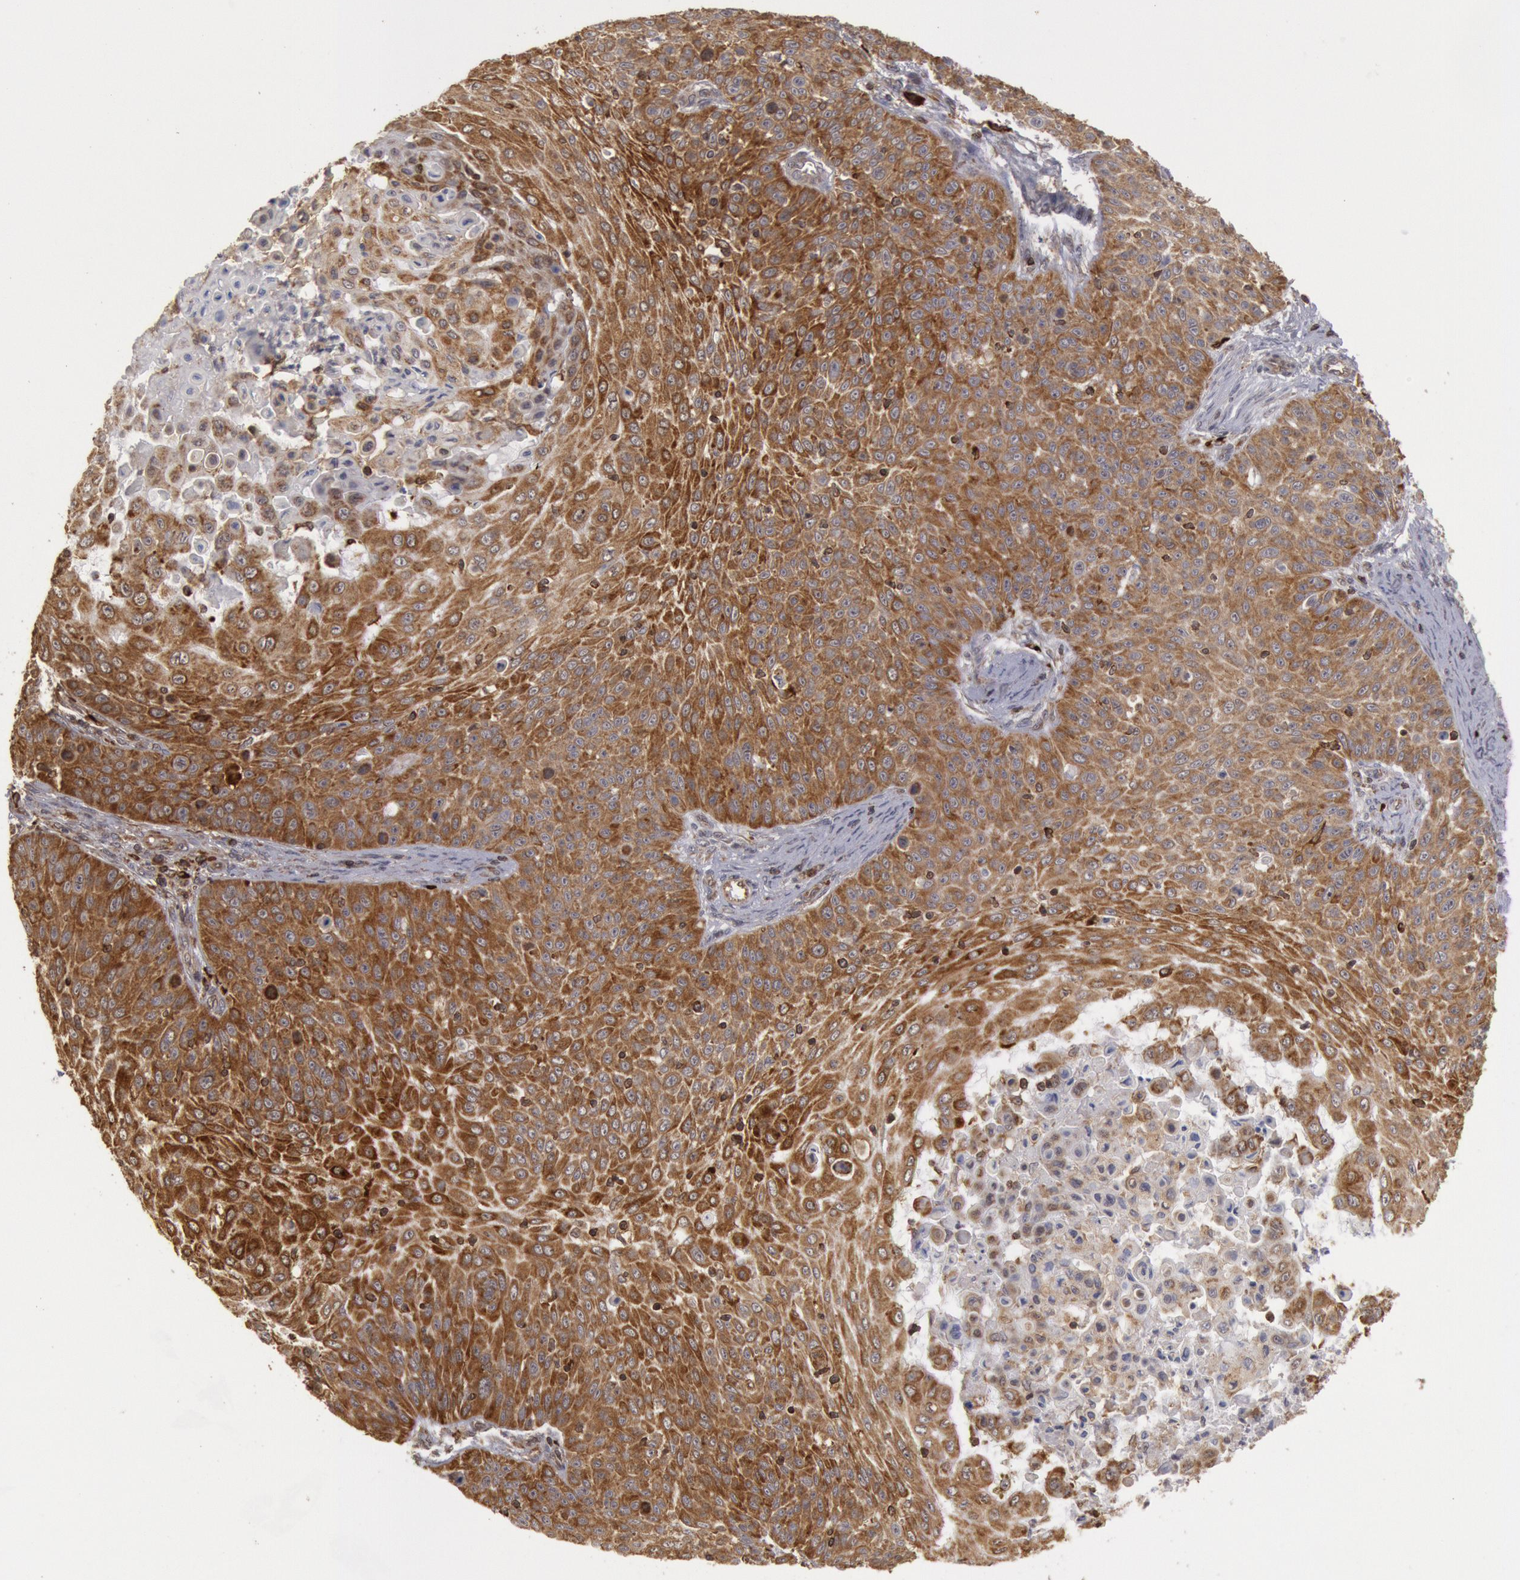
{"staining": {"intensity": "moderate", "quantity": ">75%", "location": "cytoplasmic/membranous"}, "tissue": "skin cancer", "cell_type": "Tumor cells", "image_type": "cancer", "snomed": [{"axis": "morphology", "description": "Squamous cell carcinoma, NOS"}, {"axis": "topography", "description": "Skin"}], "caption": "IHC staining of skin squamous cell carcinoma, which displays medium levels of moderate cytoplasmic/membranous positivity in approximately >75% of tumor cells indicating moderate cytoplasmic/membranous protein expression. The staining was performed using DAB (3,3'-diaminobenzidine) (brown) for protein detection and nuclei were counterstained in hematoxylin (blue).", "gene": "TAP2", "patient": {"sex": "male", "age": 82}}